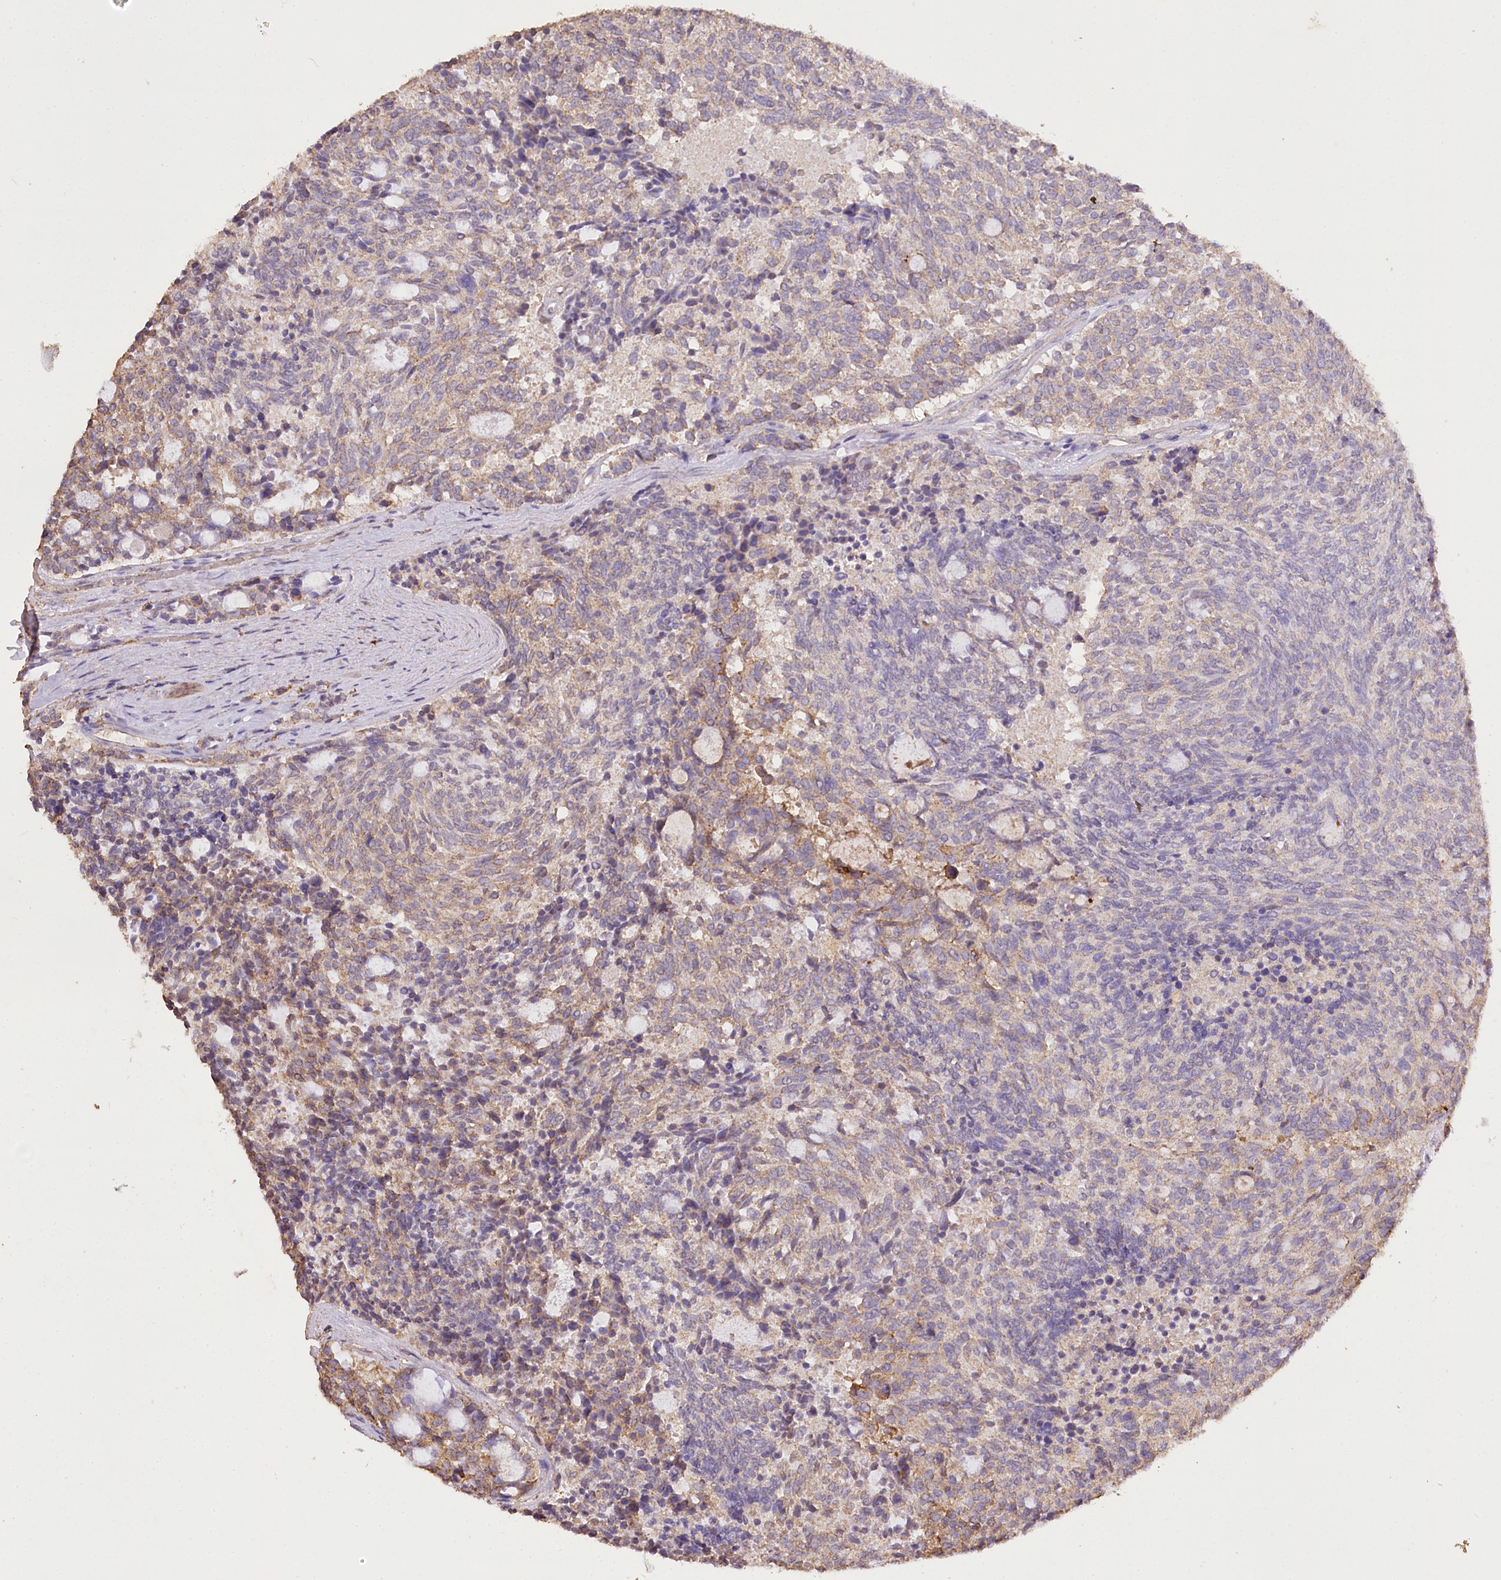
{"staining": {"intensity": "weak", "quantity": "25%-75%", "location": "cytoplasmic/membranous"}, "tissue": "carcinoid", "cell_type": "Tumor cells", "image_type": "cancer", "snomed": [{"axis": "morphology", "description": "Carcinoid, malignant, NOS"}, {"axis": "topography", "description": "Pancreas"}], "caption": "Protein analysis of carcinoid tissue shows weak cytoplasmic/membranous staining in about 25%-75% of tumor cells. Nuclei are stained in blue.", "gene": "IREB2", "patient": {"sex": "female", "age": 54}}